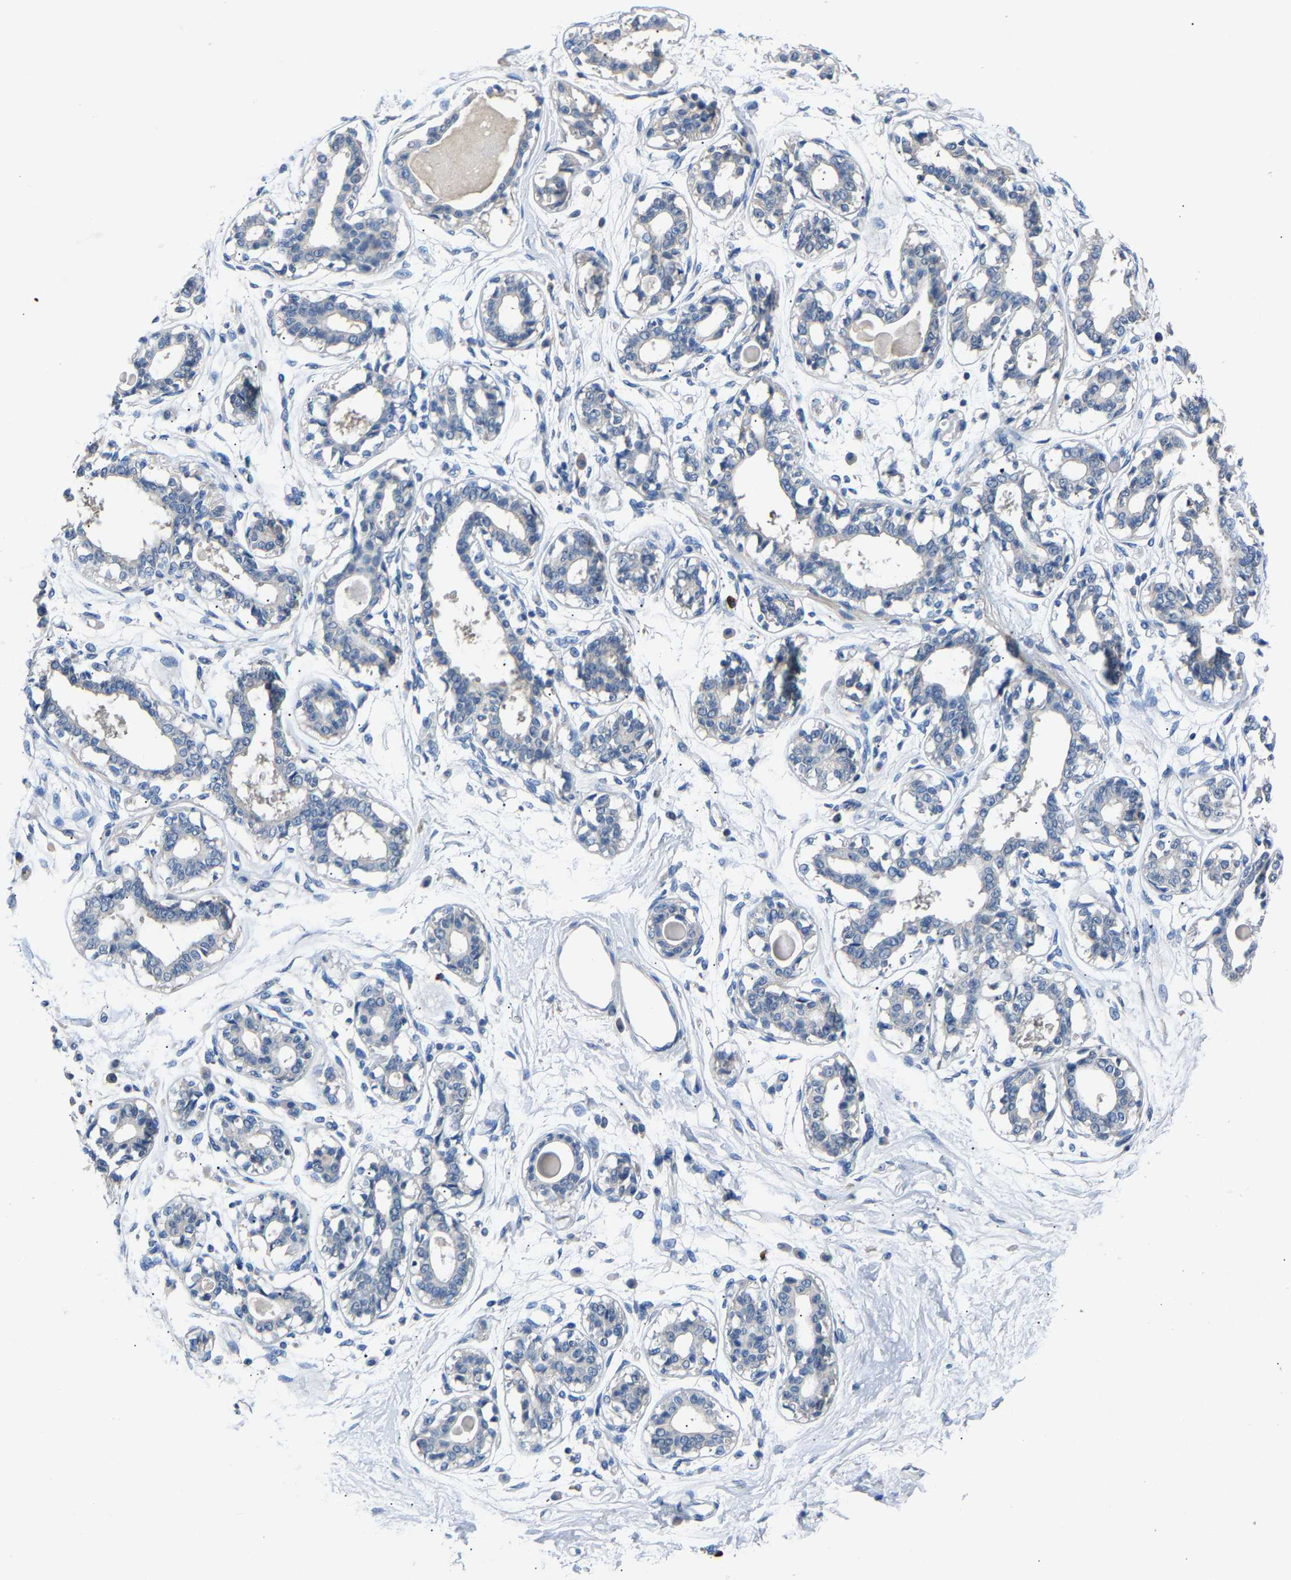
{"staining": {"intensity": "negative", "quantity": "none", "location": "none"}, "tissue": "breast", "cell_type": "Adipocytes", "image_type": "normal", "snomed": [{"axis": "morphology", "description": "Normal tissue, NOS"}, {"axis": "topography", "description": "Breast"}], "caption": "DAB (3,3'-diaminobenzidine) immunohistochemical staining of normal breast displays no significant staining in adipocytes. Brightfield microscopy of immunohistochemistry (IHC) stained with DAB (brown) and hematoxylin (blue), captured at high magnification.", "gene": "DNAAF5", "patient": {"sex": "female", "age": 45}}